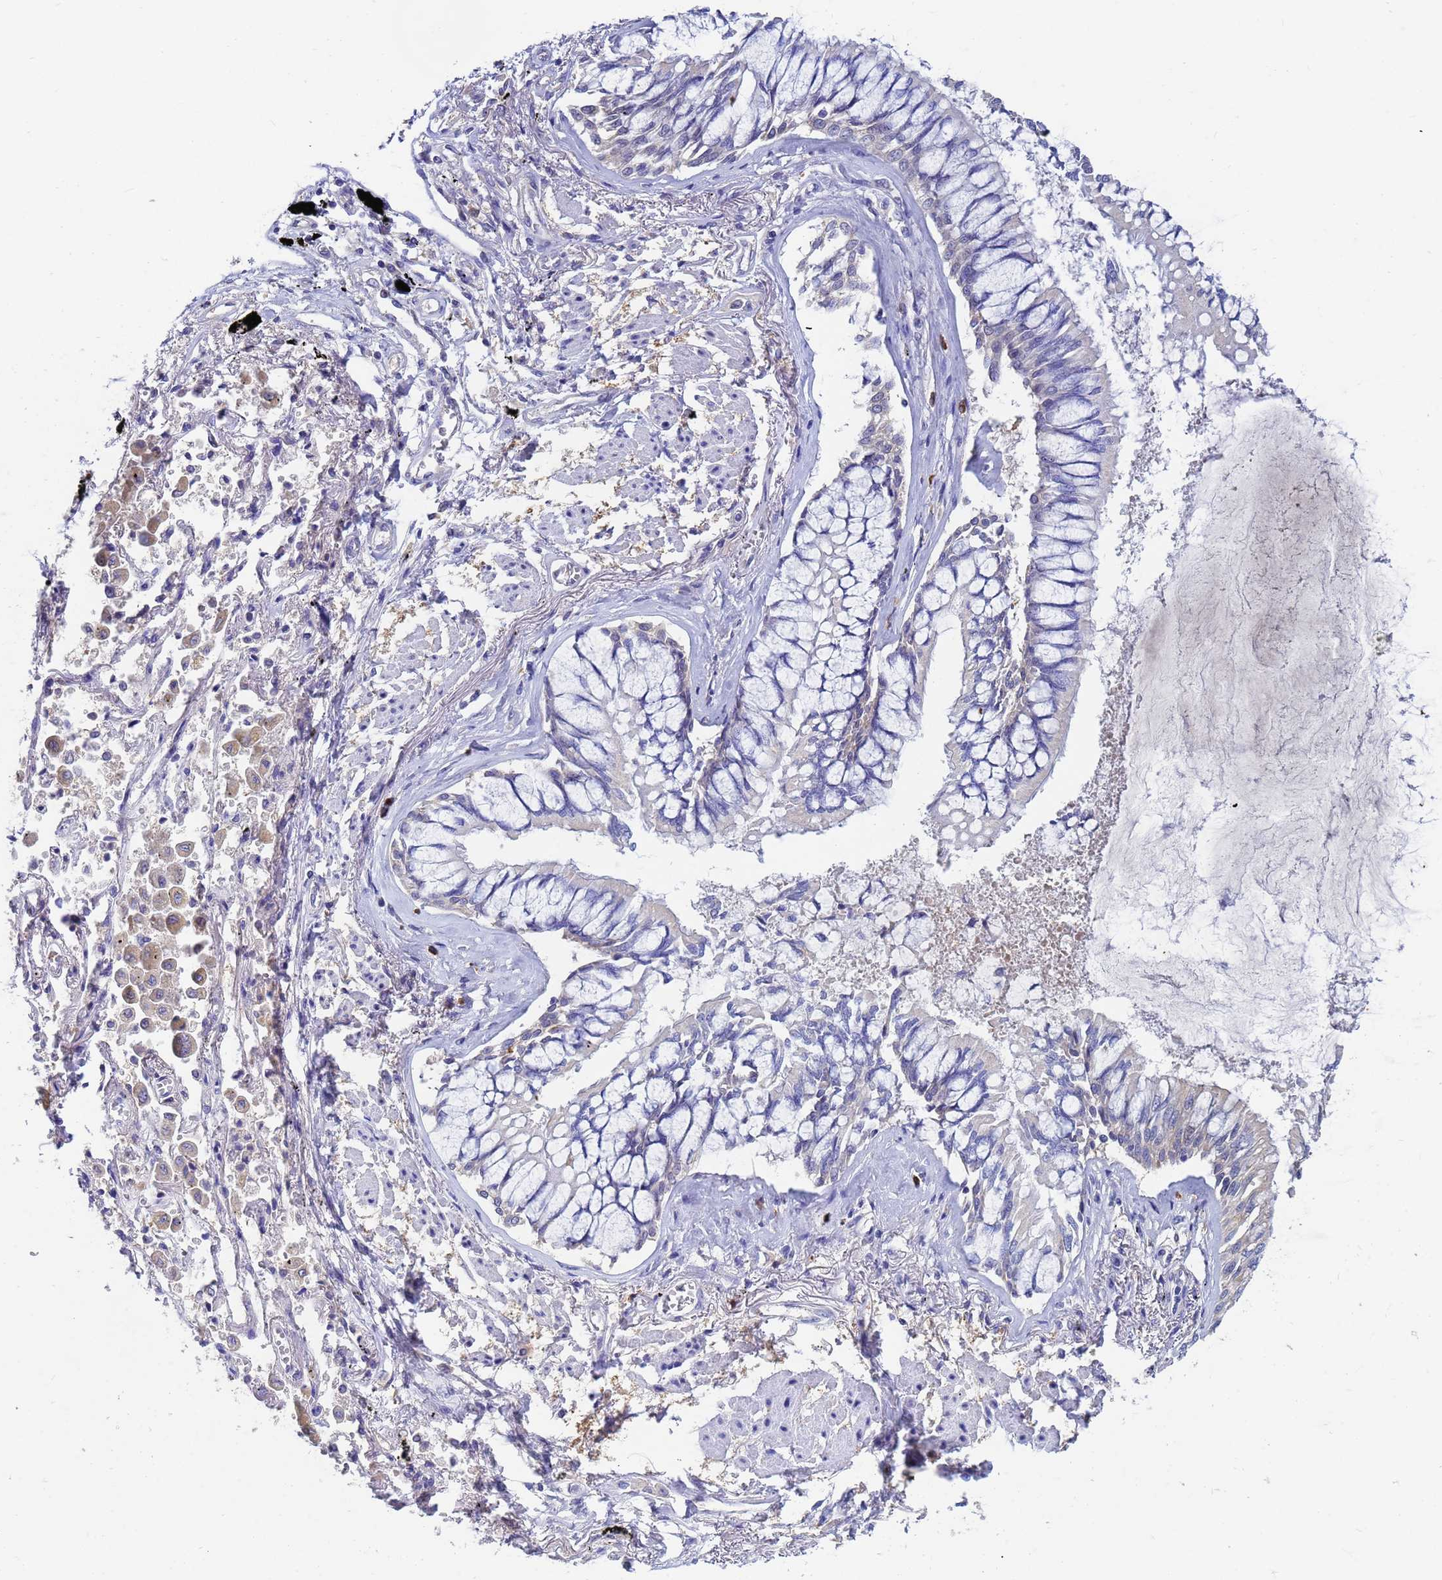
{"staining": {"intensity": "negative", "quantity": "none", "location": "none"}, "tissue": "lung cancer", "cell_type": "Tumor cells", "image_type": "cancer", "snomed": [{"axis": "morphology", "description": "Adenocarcinoma, NOS"}, {"axis": "topography", "description": "Lung"}], "caption": "The photomicrograph displays no significant expression in tumor cells of lung cancer (adenocarcinoma). The staining is performed using DAB (3,3'-diaminobenzidine) brown chromogen with nuclei counter-stained in using hematoxylin.", "gene": "TTLL11", "patient": {"sex": "male", "age": 67}}